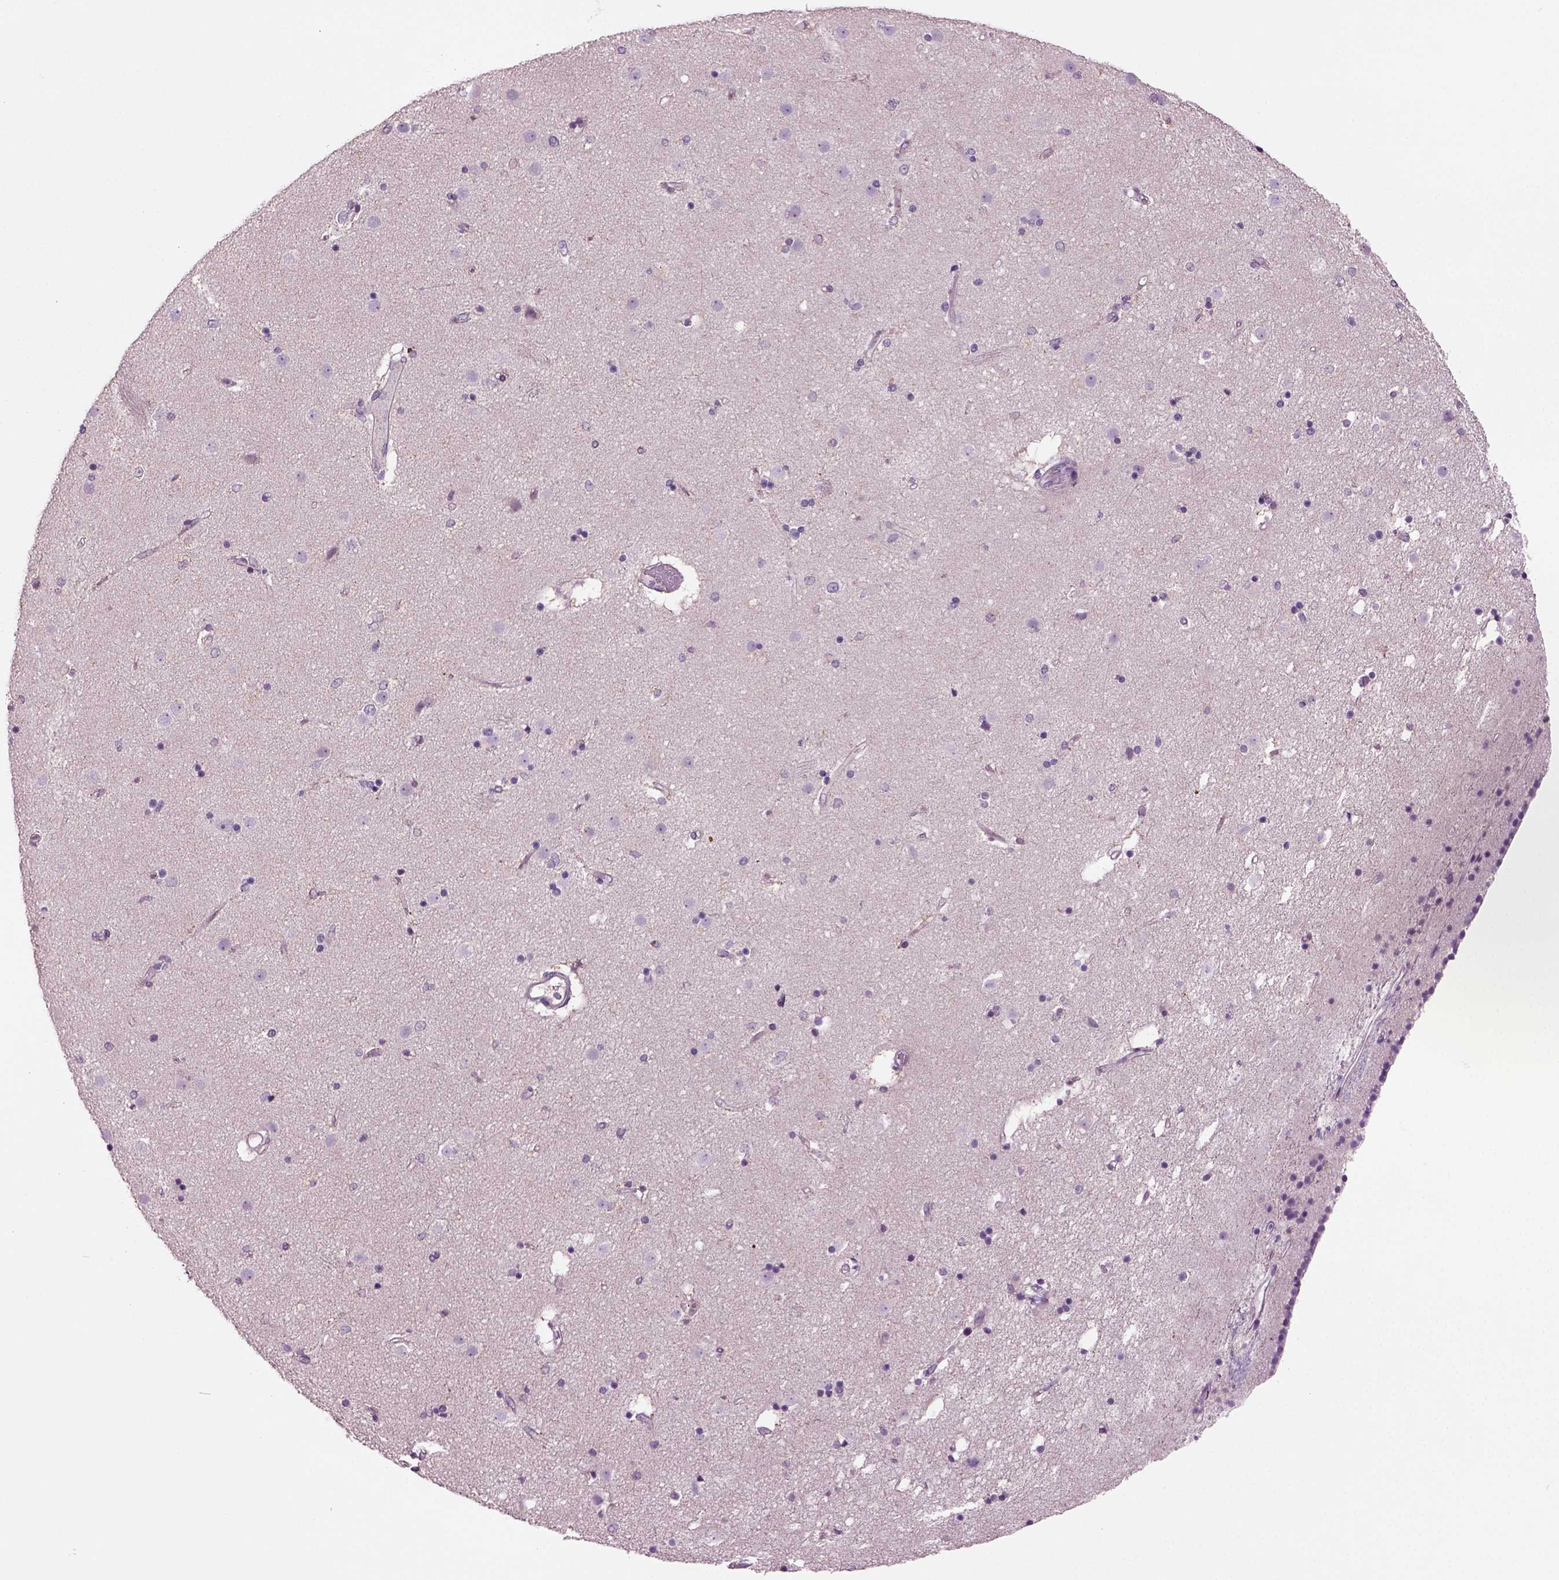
{"staining": {"intensity": "negative", "quantity": "none", "location": "none"}, "tissue": "caudate", "cell_type": "Glial cells", "image_type": "normal", "snomed": [{"axis": "morphology", "description": "Normal tissue, NOS"}, {"axis": "topography", "description": "Lateral ventricle wall"}], "caption": "Caudate stained for a protein using immunohistochemistry (IHC) reveals no staining glial cells.", "gene": "COL9A2", "patient": {"sex": "female", "age": 71}}